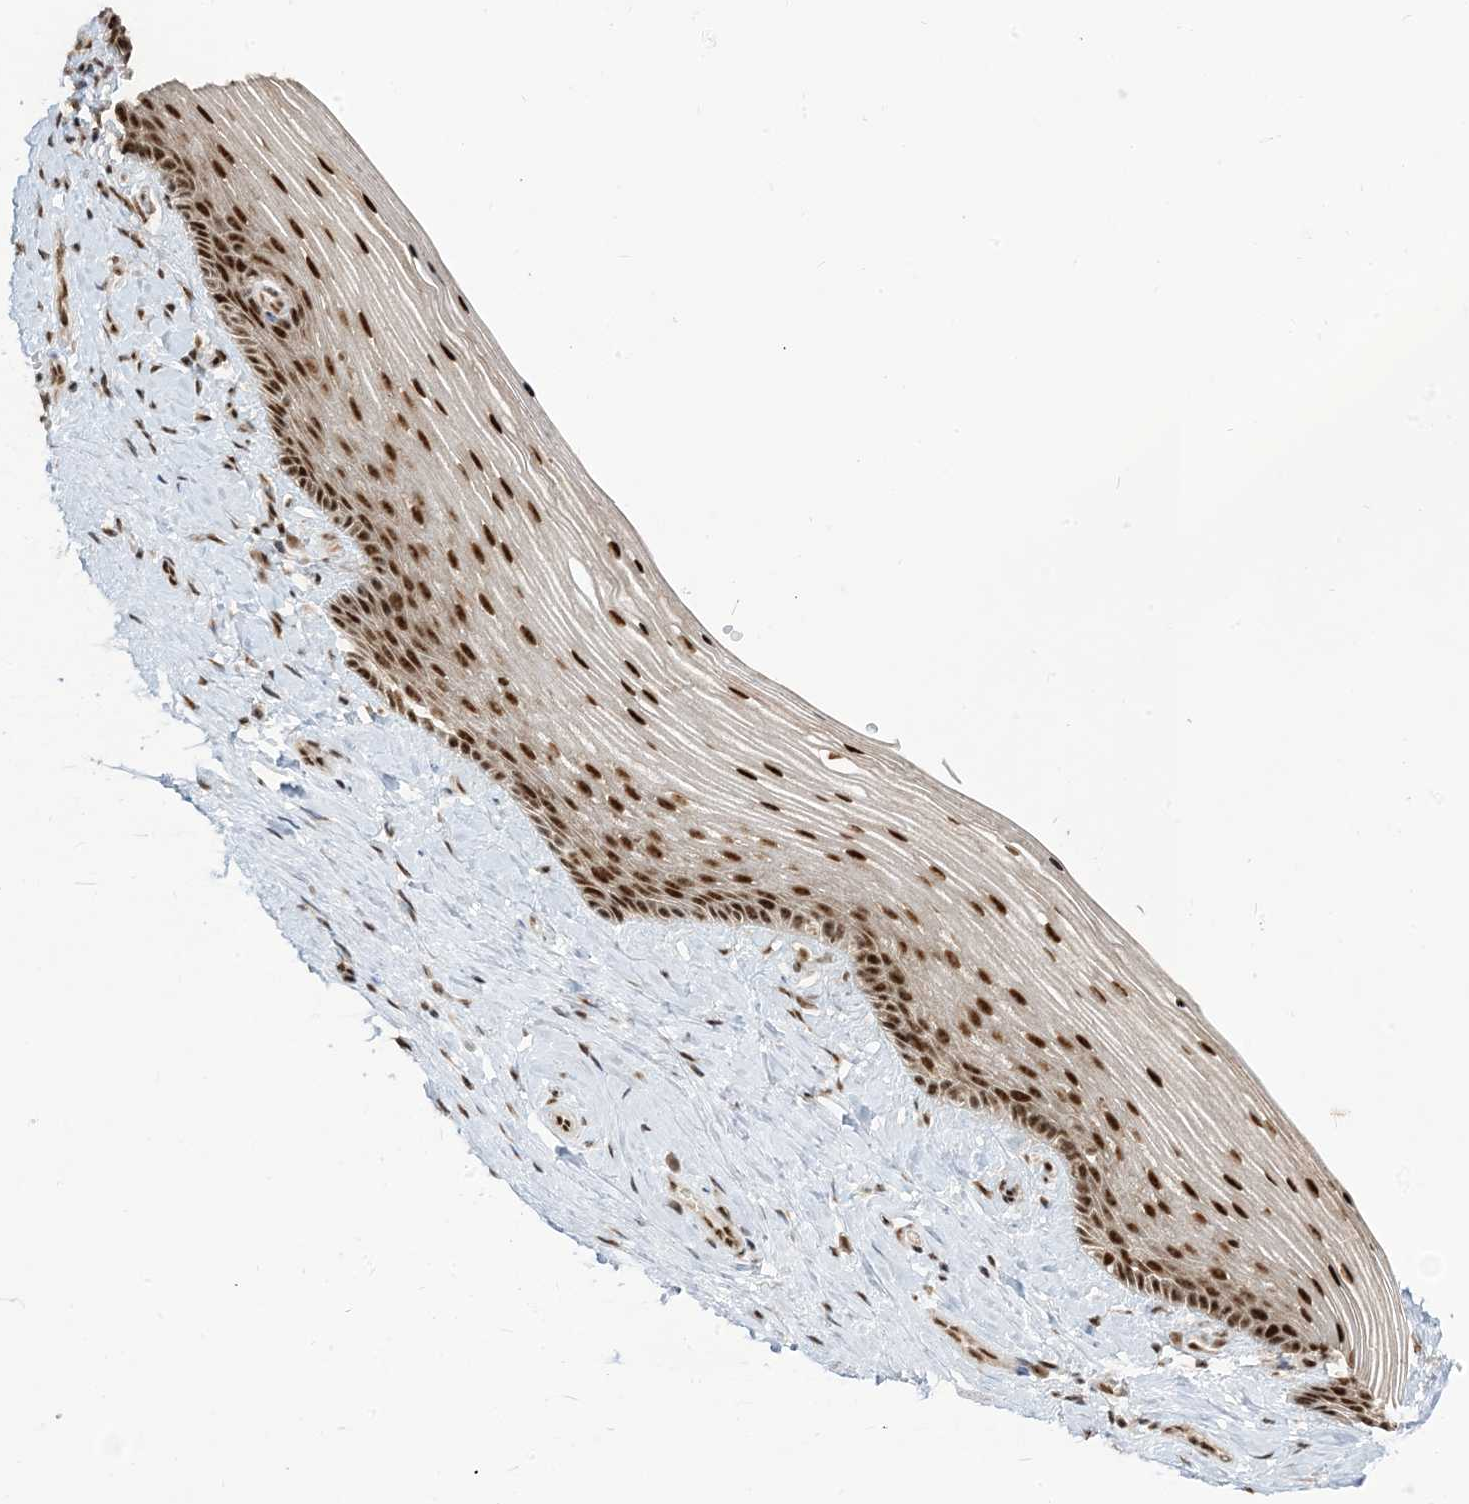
{"staining": {"intensity": "strong", "quantity": ">75%", "location": "nuclear"}, "tissue": "vagina", "cell_type": "Squamous epithelial cells", "image_type": "normal", "snomed": [{"axis": "morphology", "description": "Normal tissue, NOS"}, {"axis": "topography", "description": "Vagina"}], "caption": "Immunohistochemical staining of normal human vagina displays strong nuclear protein expression in approximately >75% of squamous epithelial cells.", "gene": "ARGLU1", "patient": {"sex": "female", "age": 46}}